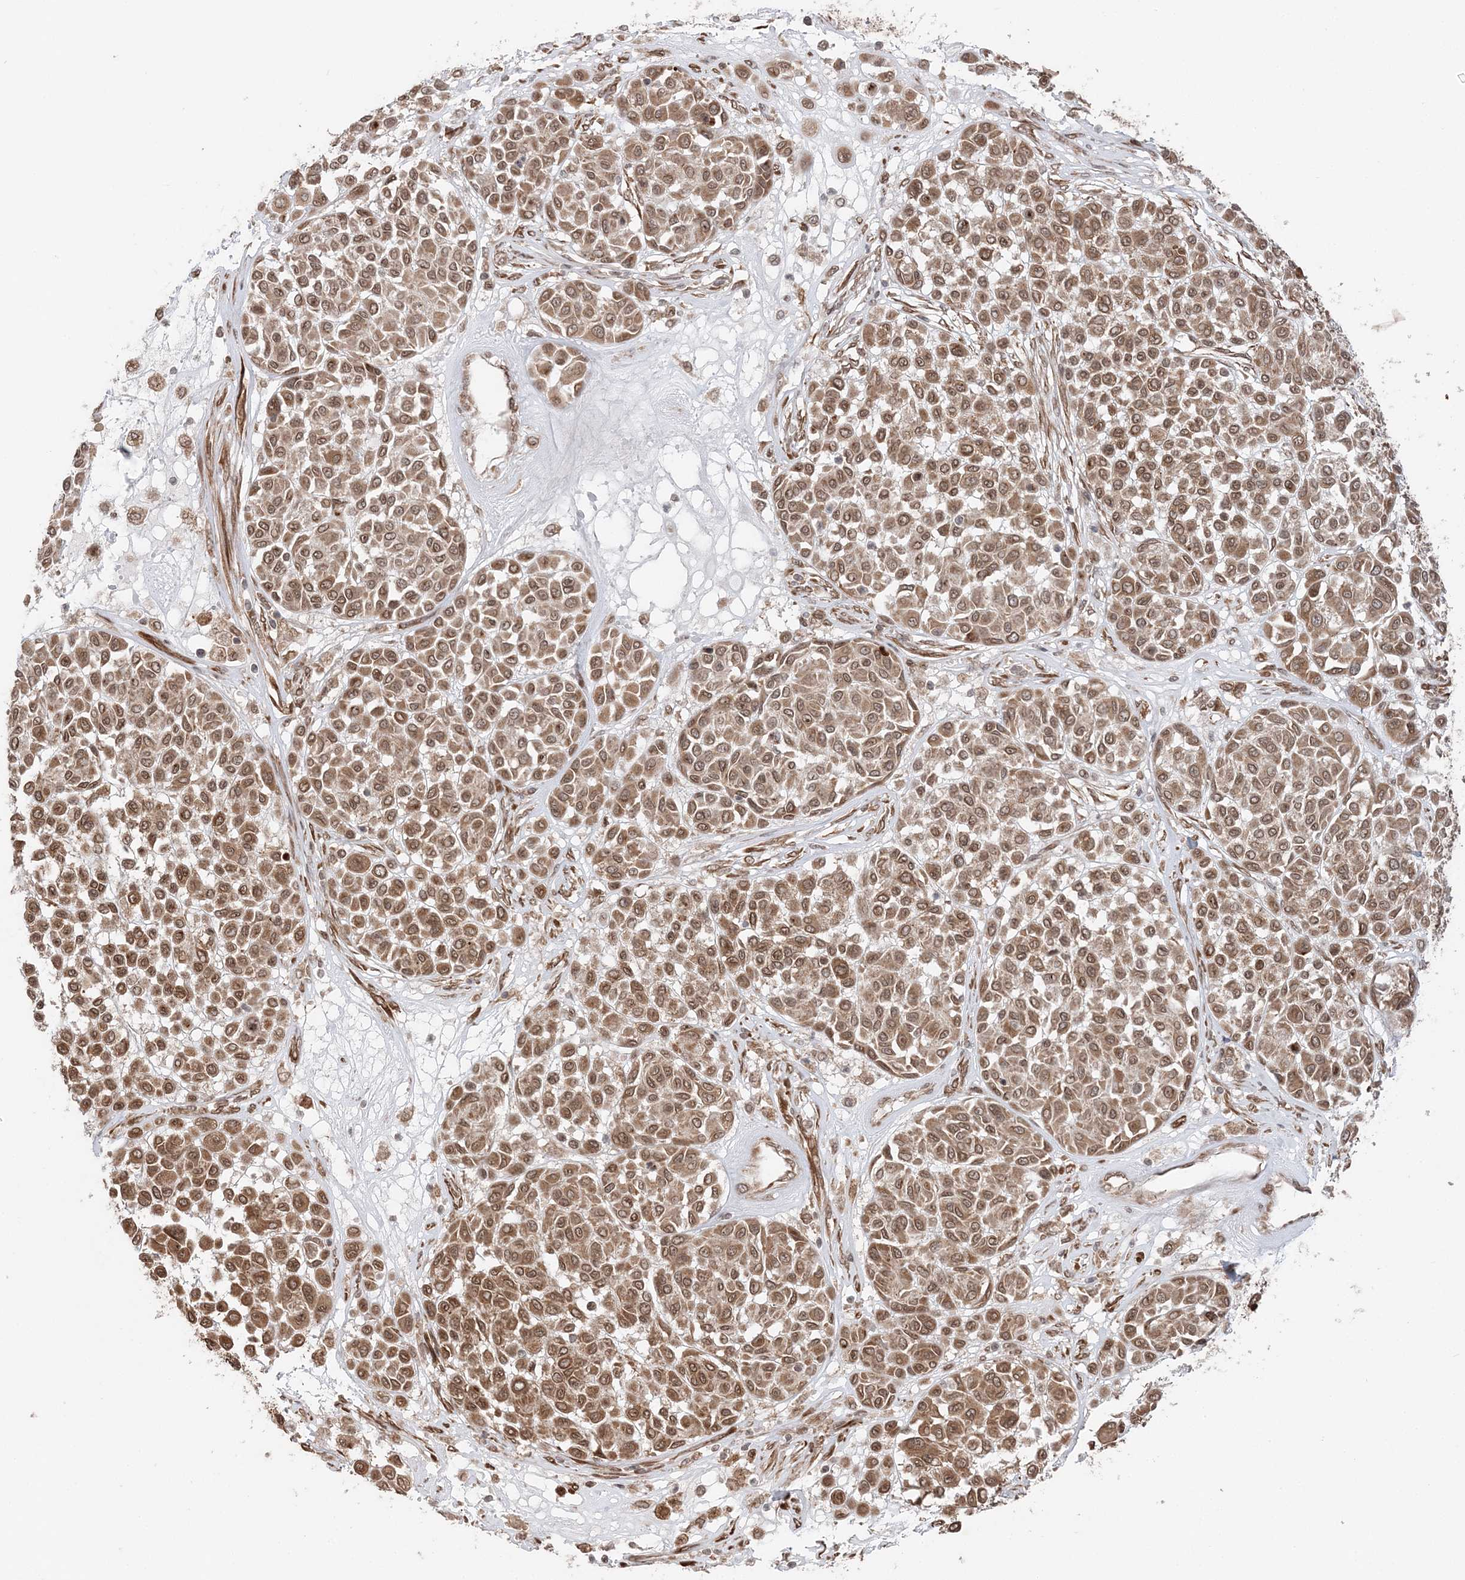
{"staining": {"intensity": "moderate", "quantity": ">75%", "location": "cytoplasmic/membranous,nuclear"}, "tissue": "melanoma", "cell_type": "Tumor cells", "image_type": "cancer", "snomed": [{"axis": "morphology", "description": "Malignant melanoma, Metastatic site"}, {"axis": "topography", "description": "Soft tissue"}], "caption": "About >75% of tumor cells in malignant melanoma (metastatic site) show moderate cytoplasmic/membranous and nuclear protein staining as visualized by brown immunohistochemical staining.", "gene": "TMED10", "patient": {"sex": "male", "age": 41}}